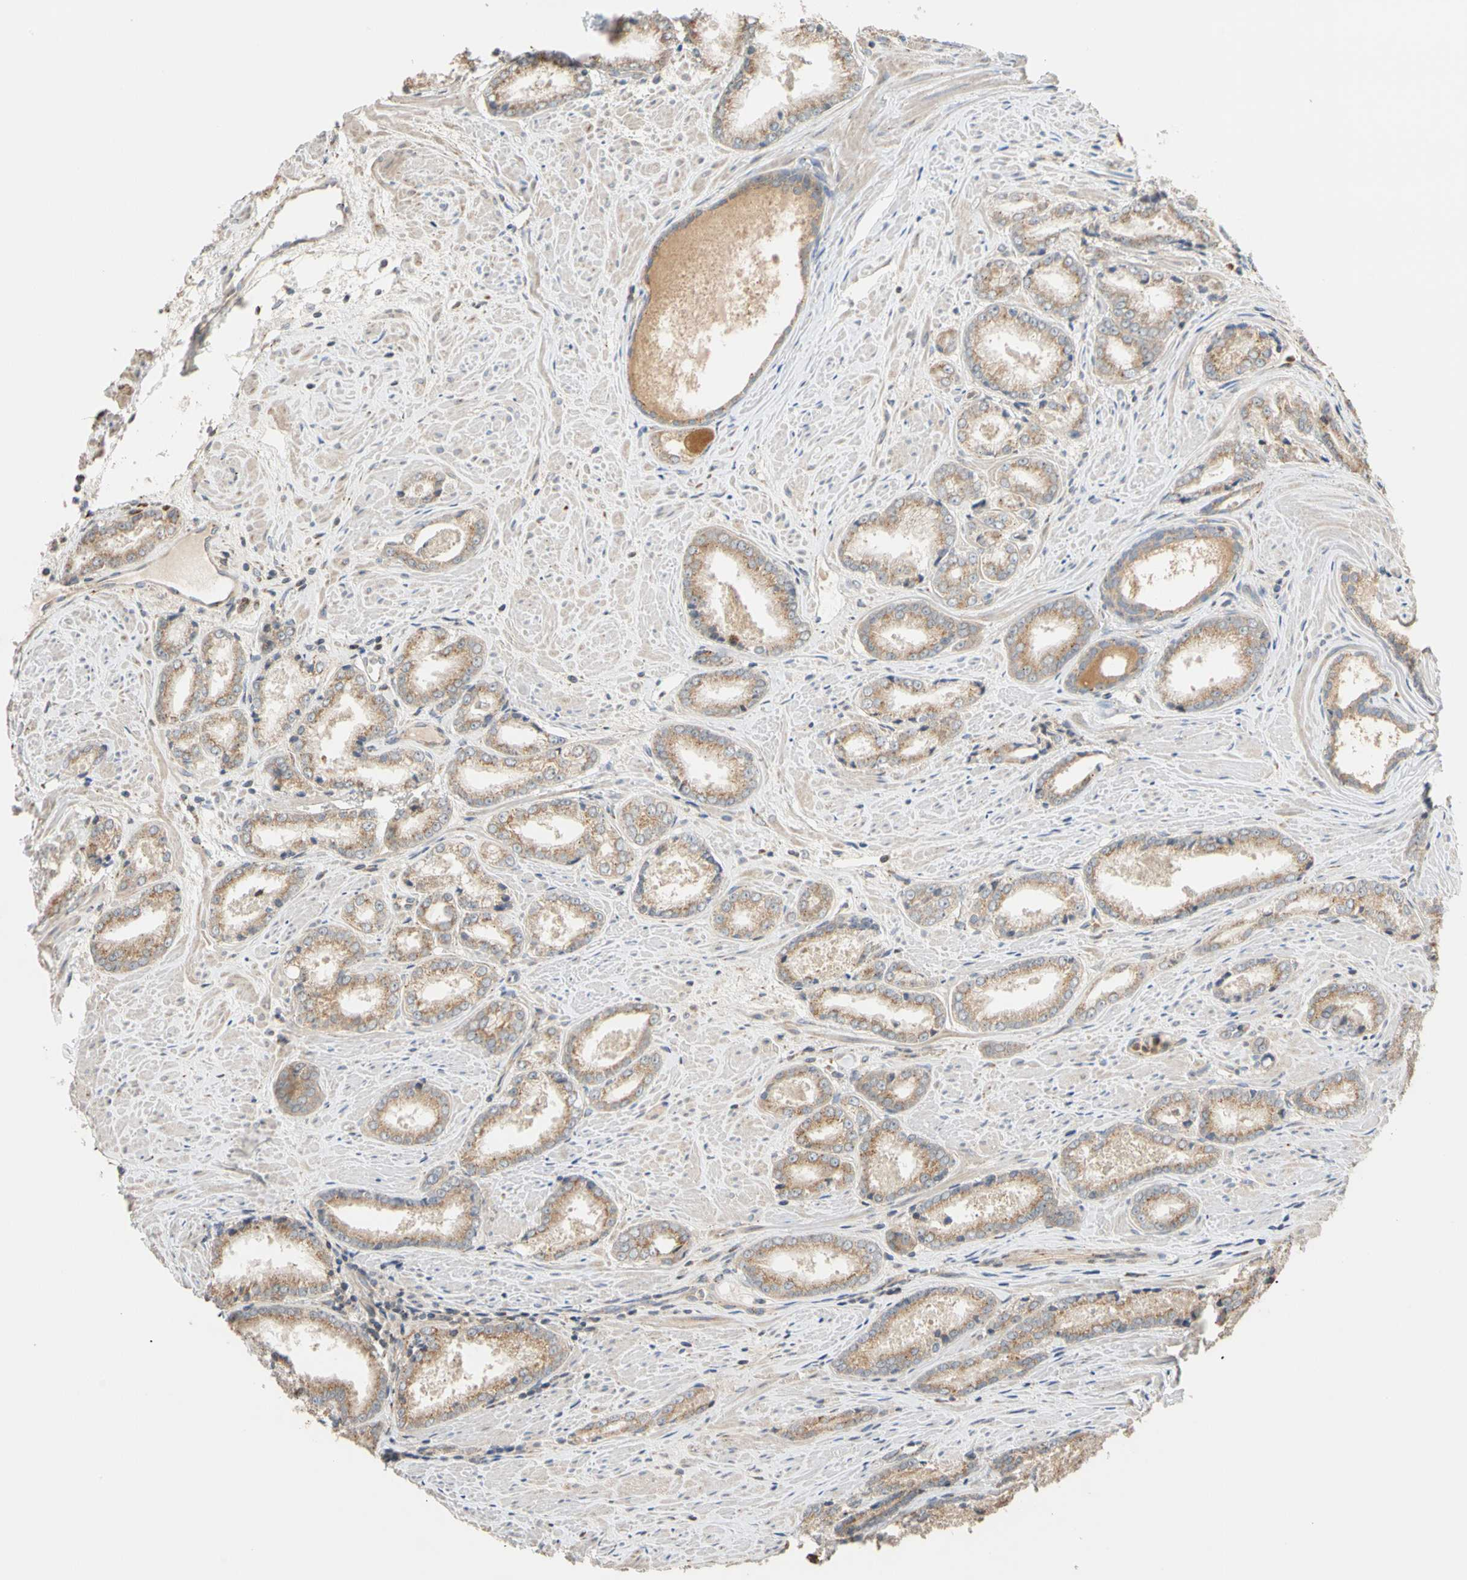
{"staining": {"intensity": "moderate", "quantity": ">75%", "location": "cytoplasmic/membranous"}, "tissue": "prostate cancer", "cell_type": "Tumor cells", "image_type": "cancer", "snomed": [{"axis": "morphology", "description": "Adenocarcinoma, Low grade"}, {"axis": "topography", "description": "Prostate"}], "caption": "A medium amount of moderate cytoplasmic/membranous staining is appreciated in about >75% of tumor cells in prostate cancer tissue.", "gene": "IP6K2", "patient": {"sex": "male", "age": 64}}